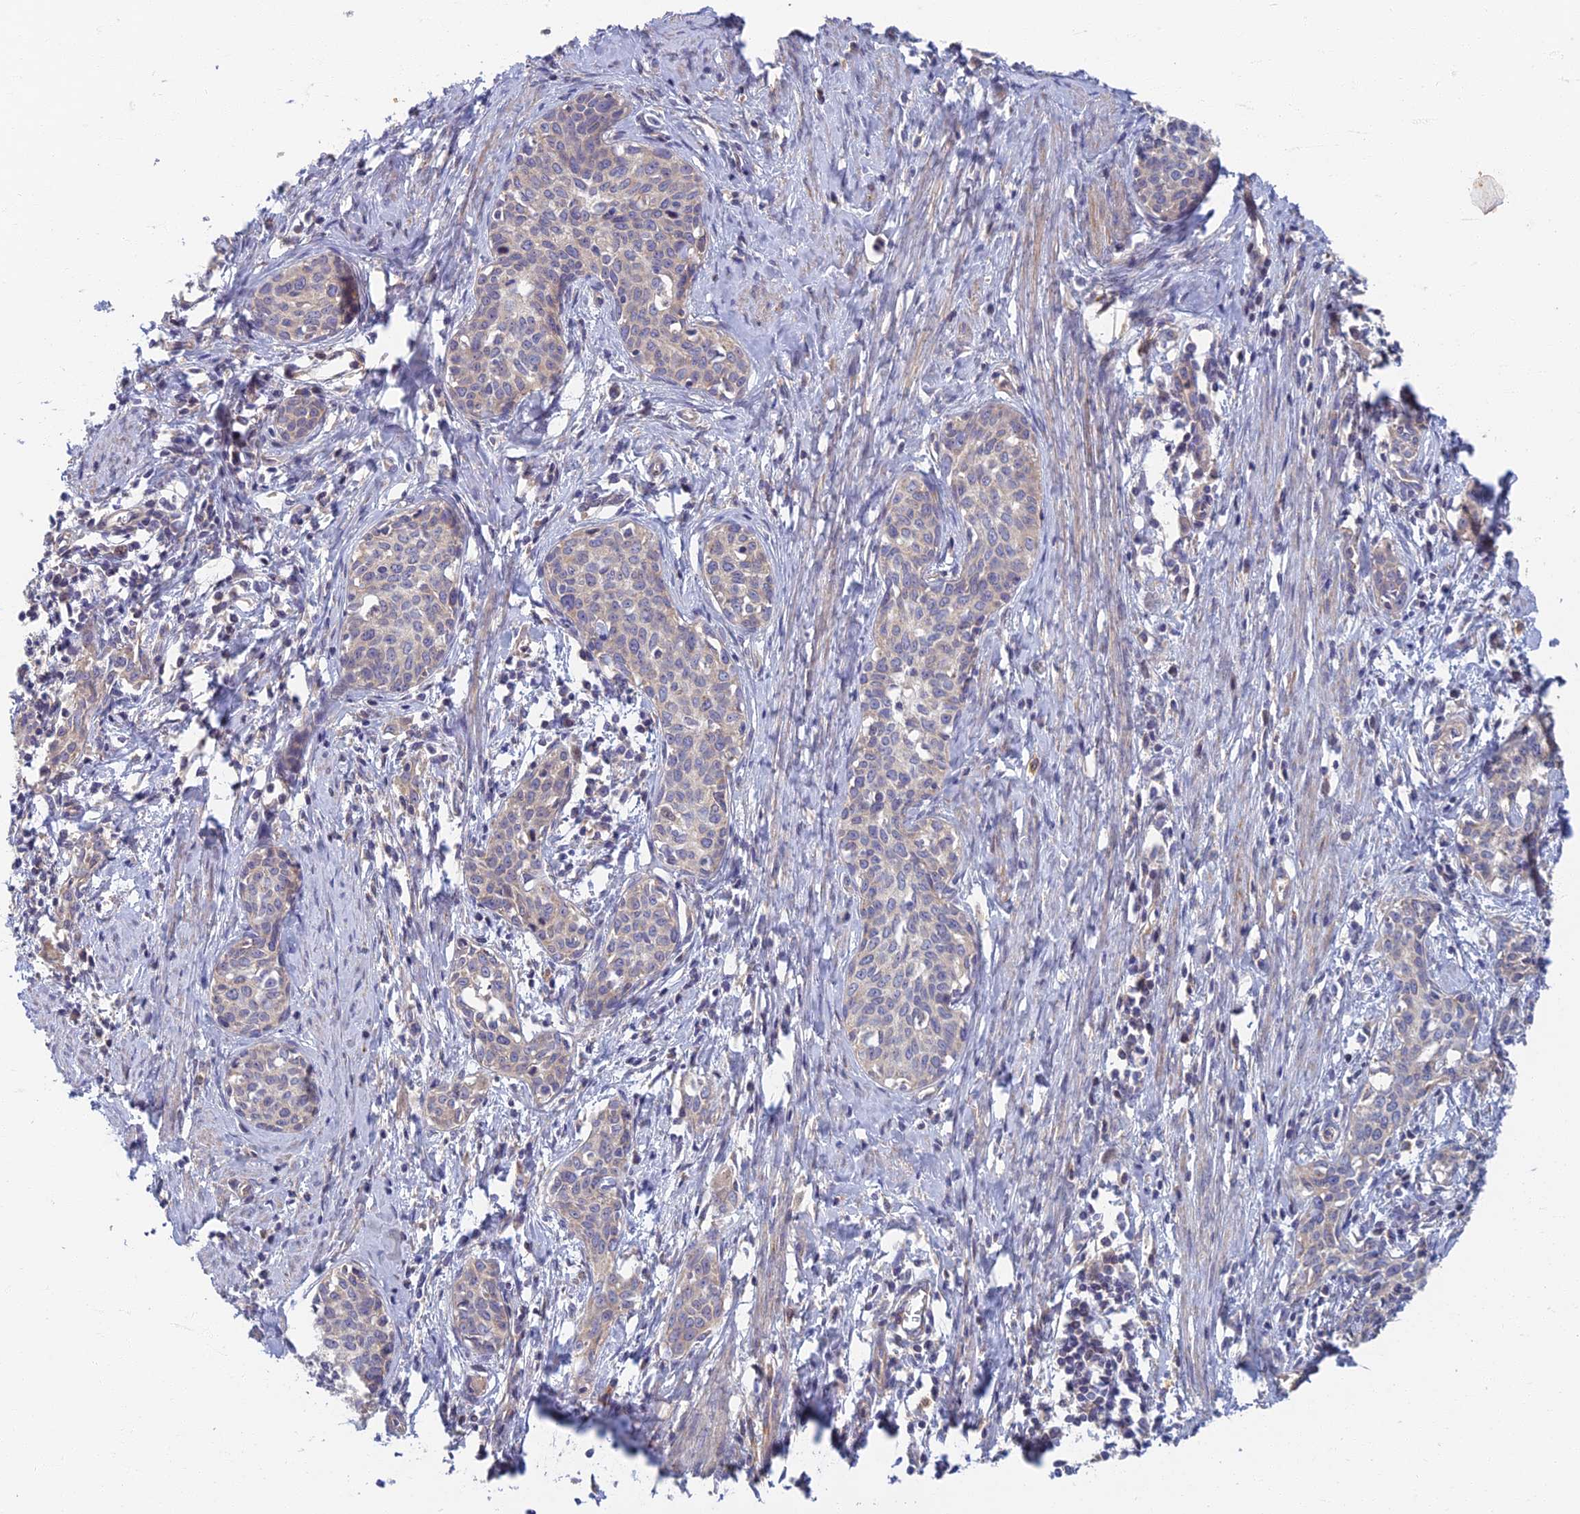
{"staining": {"intensity": "weak", "quantity": "25%-75%", "location": "cytoplasmic/membranous"}, "tissue": "cervical cancer", "cell_type": "Tumor cells", "image_type": "cancer", "snomed": [{"axis": "morphology", "description": "Squamous cell carcinoma, NOS"}, {"axis": "topography", "description": "Cervix"}], "caption": "This is an image of immunohistochemistry staining of squamous cell carcinoma (cervical), which shows weak expression in the cytoplasmic/membranous of tumor cells.", "gene": "SOGA1", "patient": {"sex": "female", "age": 52}}